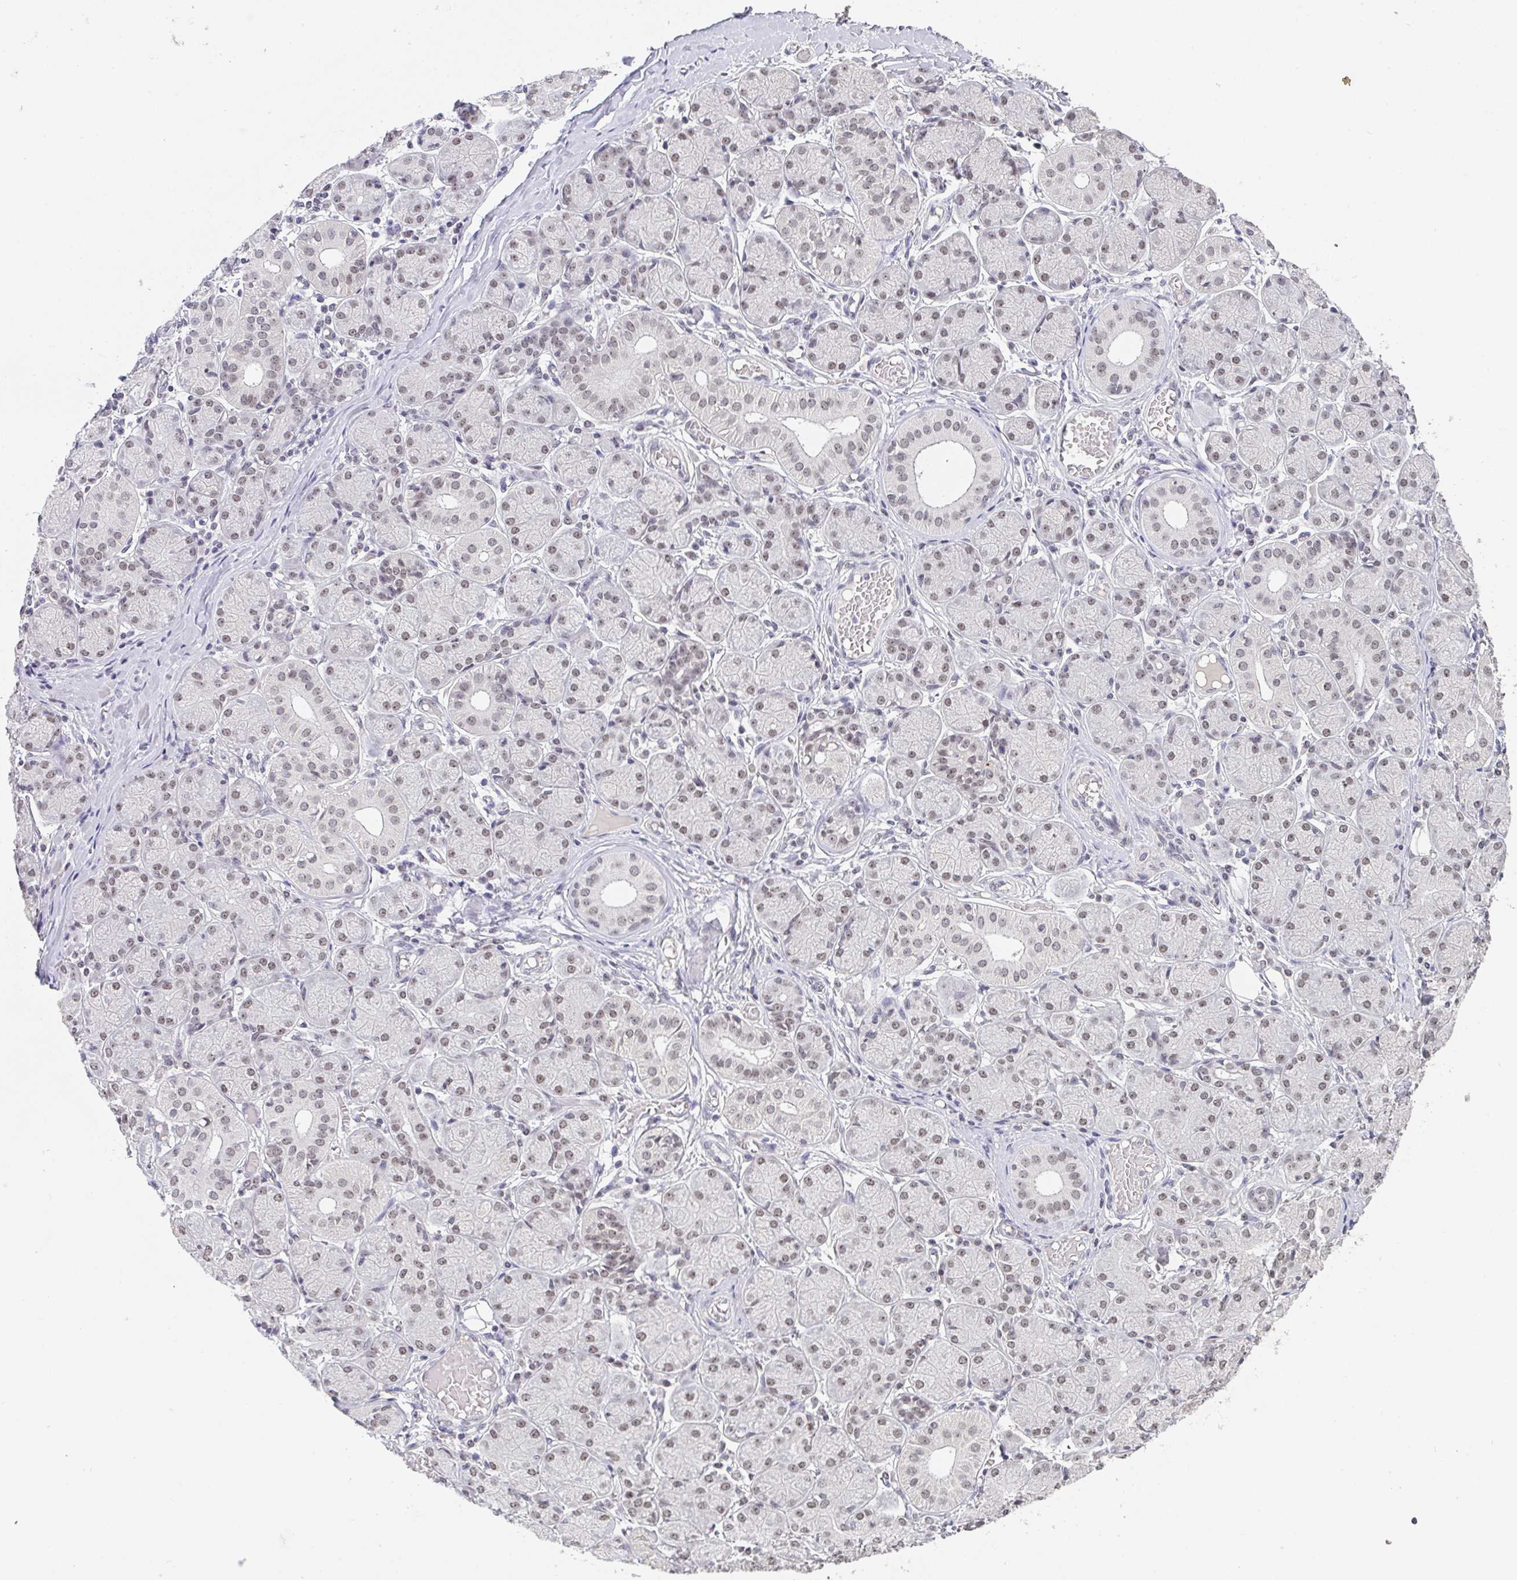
{"staining": {"intensity": "weak", "quantity": ">75%", "location": "nuclear"}, "tissue": "salivary gland", "cell_type": "Glandular cells", "image_type": "normal", "snomed": [{"axis": "morphology", "description": "Normal tissue, NOS"}, {"axis": "topography", "description": "Salivary gland"}], "caption": "Salivary gland stained with a brown dye reveals weak nuclear positive expression in about >75% of glandular cells.", "gene": "DKC1", "patient": {"sex": "female", "age": 24}}